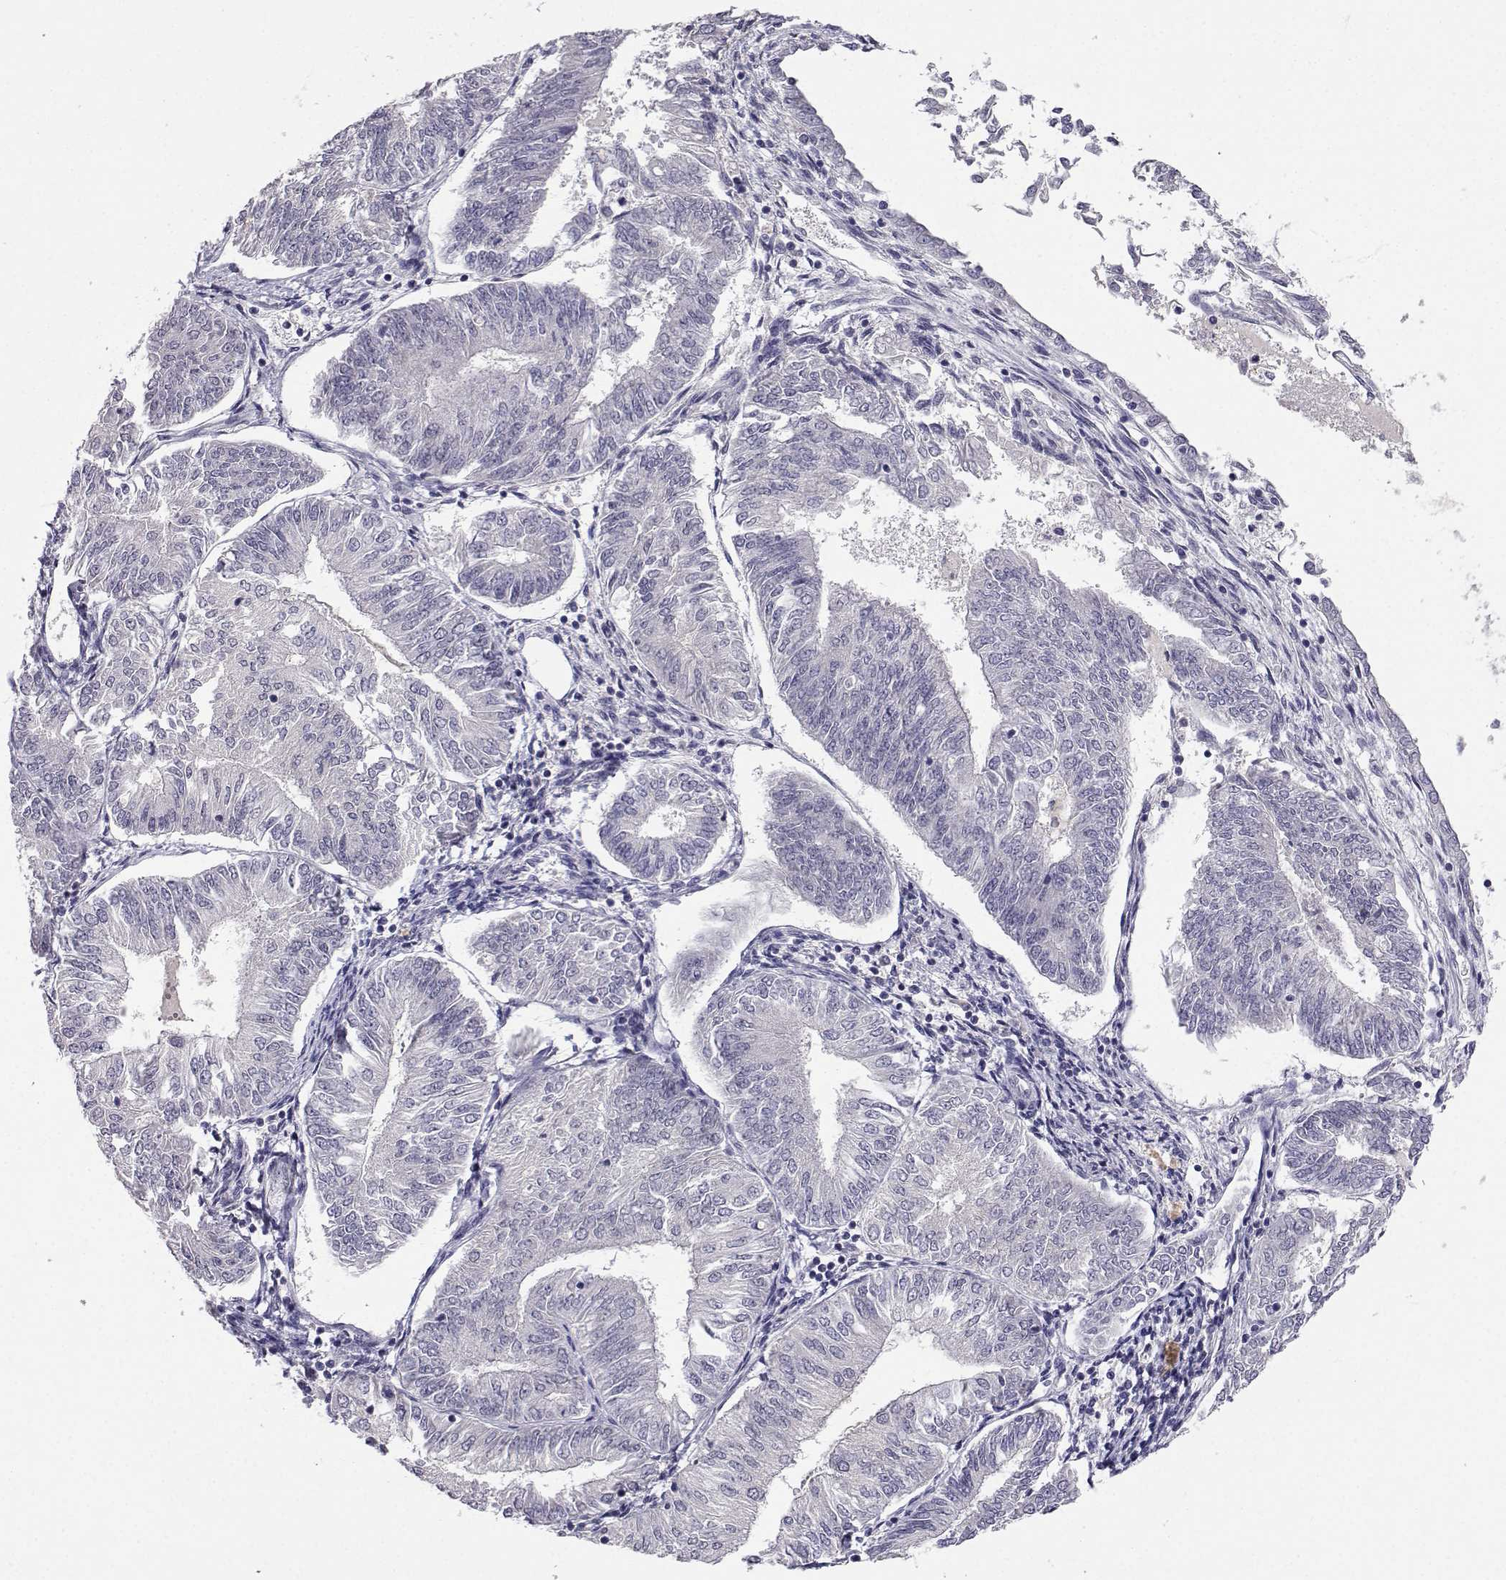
{"staining": {"intensity": "negative", "quantity": "none", "location": "none"}, "tissue": "endometrial cancer", "cell_type": "Tumor cells", "image_type": "cancer", "snomed": [{"axis": "morphology", "description": "Adenocarcinoma, NOS"}, {"axis": "topography", "description": "Endometrium"}], "caption": "Immunohistochemistry image of human endometrial cancer (adenocarcinoma) stained for a protein (brown), which reveals no expression in tumor cells.", "gene": "SLC6A3", "patient": {"sex": "female", "age": 58}}